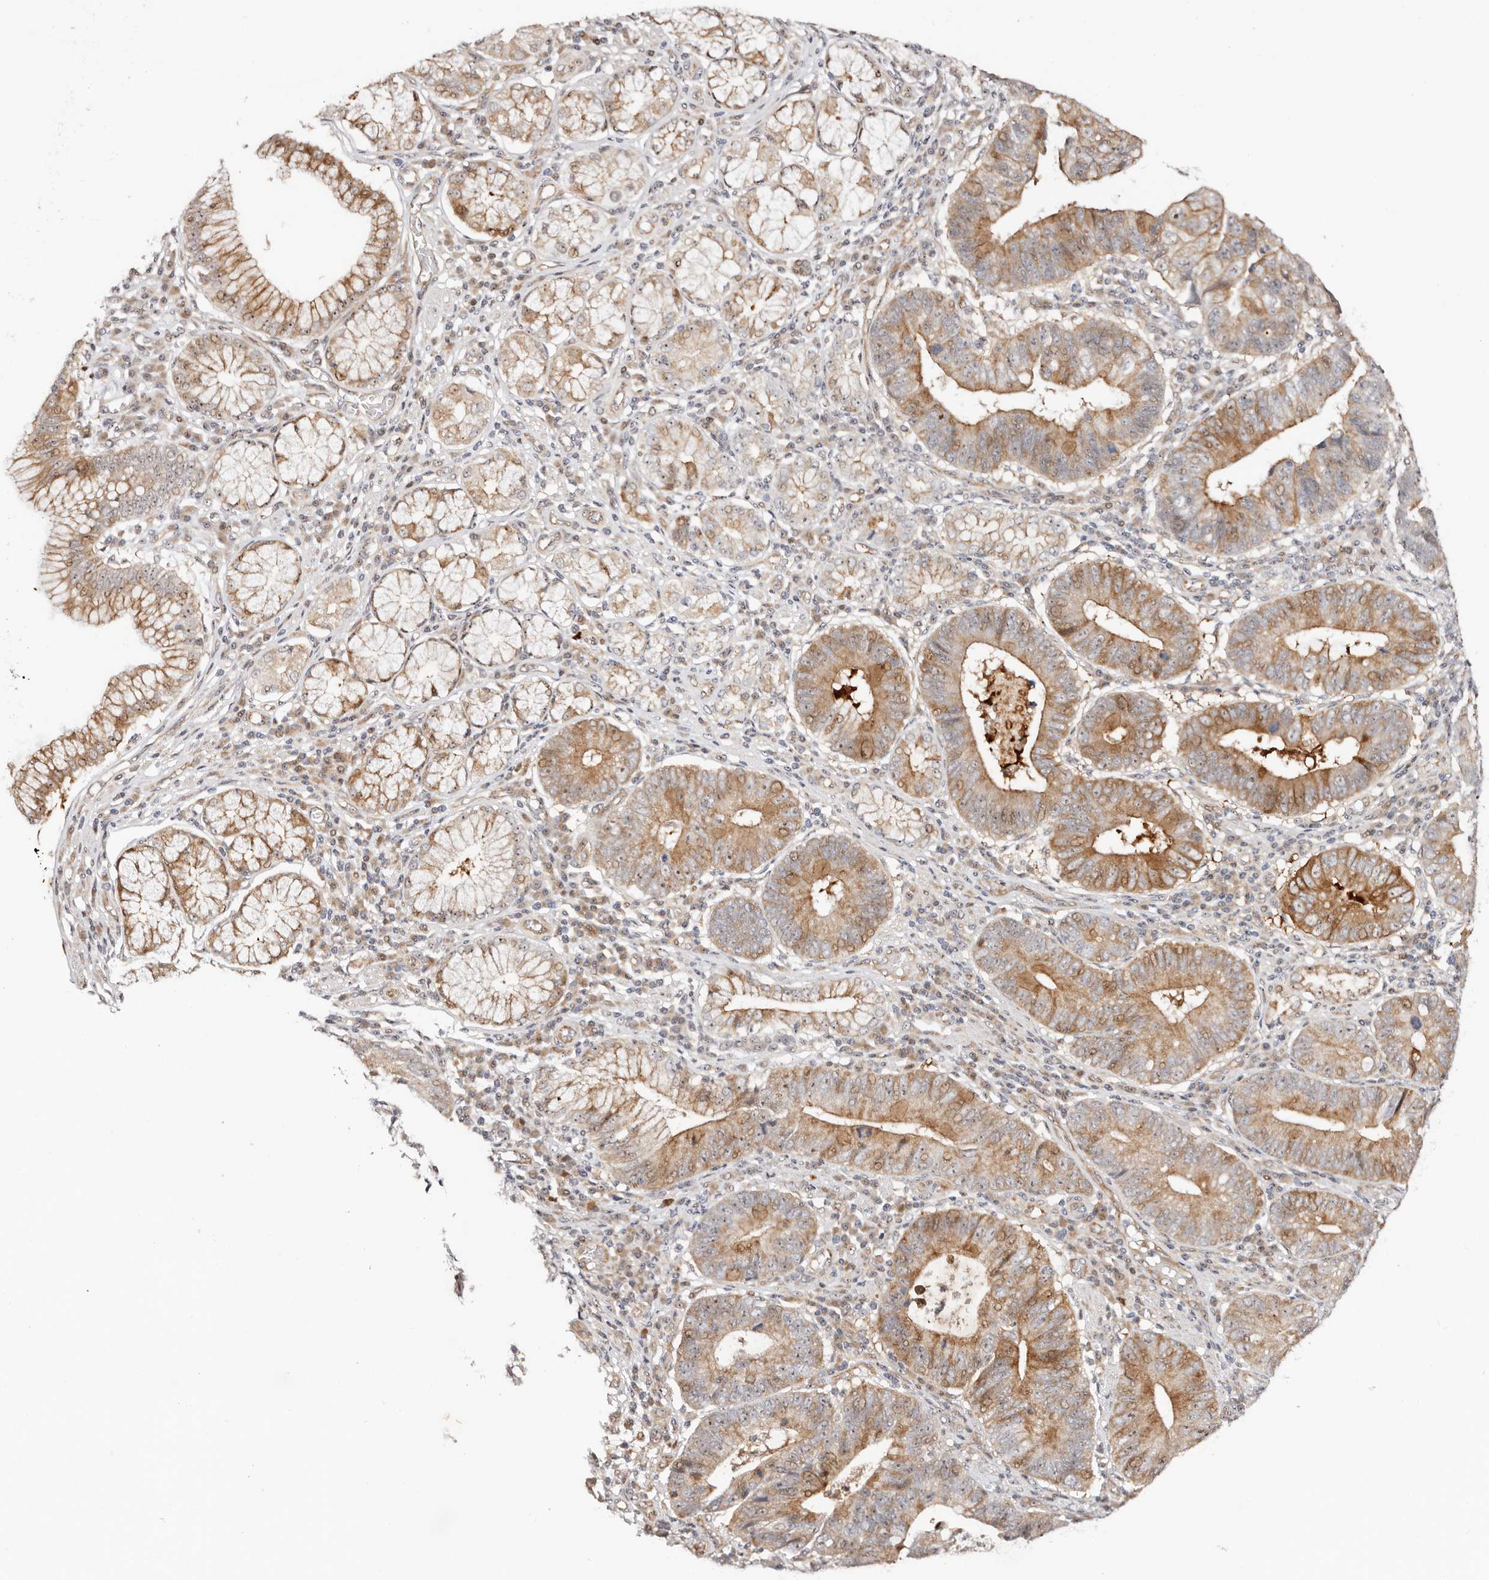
{"staining": {"intensity": "moderate", "quantity": ">75%", "location": "cytoplasmic/membranous,nuclear"}, "tissue": "stomach cancer", "cell_type": "Tumor cells", "image_type": "cancer", "snomed": [{"axis": "morphology", "description": "Adenocarcinoma, NOS"}, {"axis": "topography", "description": "Stomach"}], "caption": "DAB (3,3'-diaminobenzidine) immunohistochemical staining of human stomach adenocarcinoma demonstrates moderate cytoplasmic/membranous and nuclear protein expression in about >75% of tumor cells.", "gene": "ODF2L", "patient": {"sex": "male", "age": 59}}